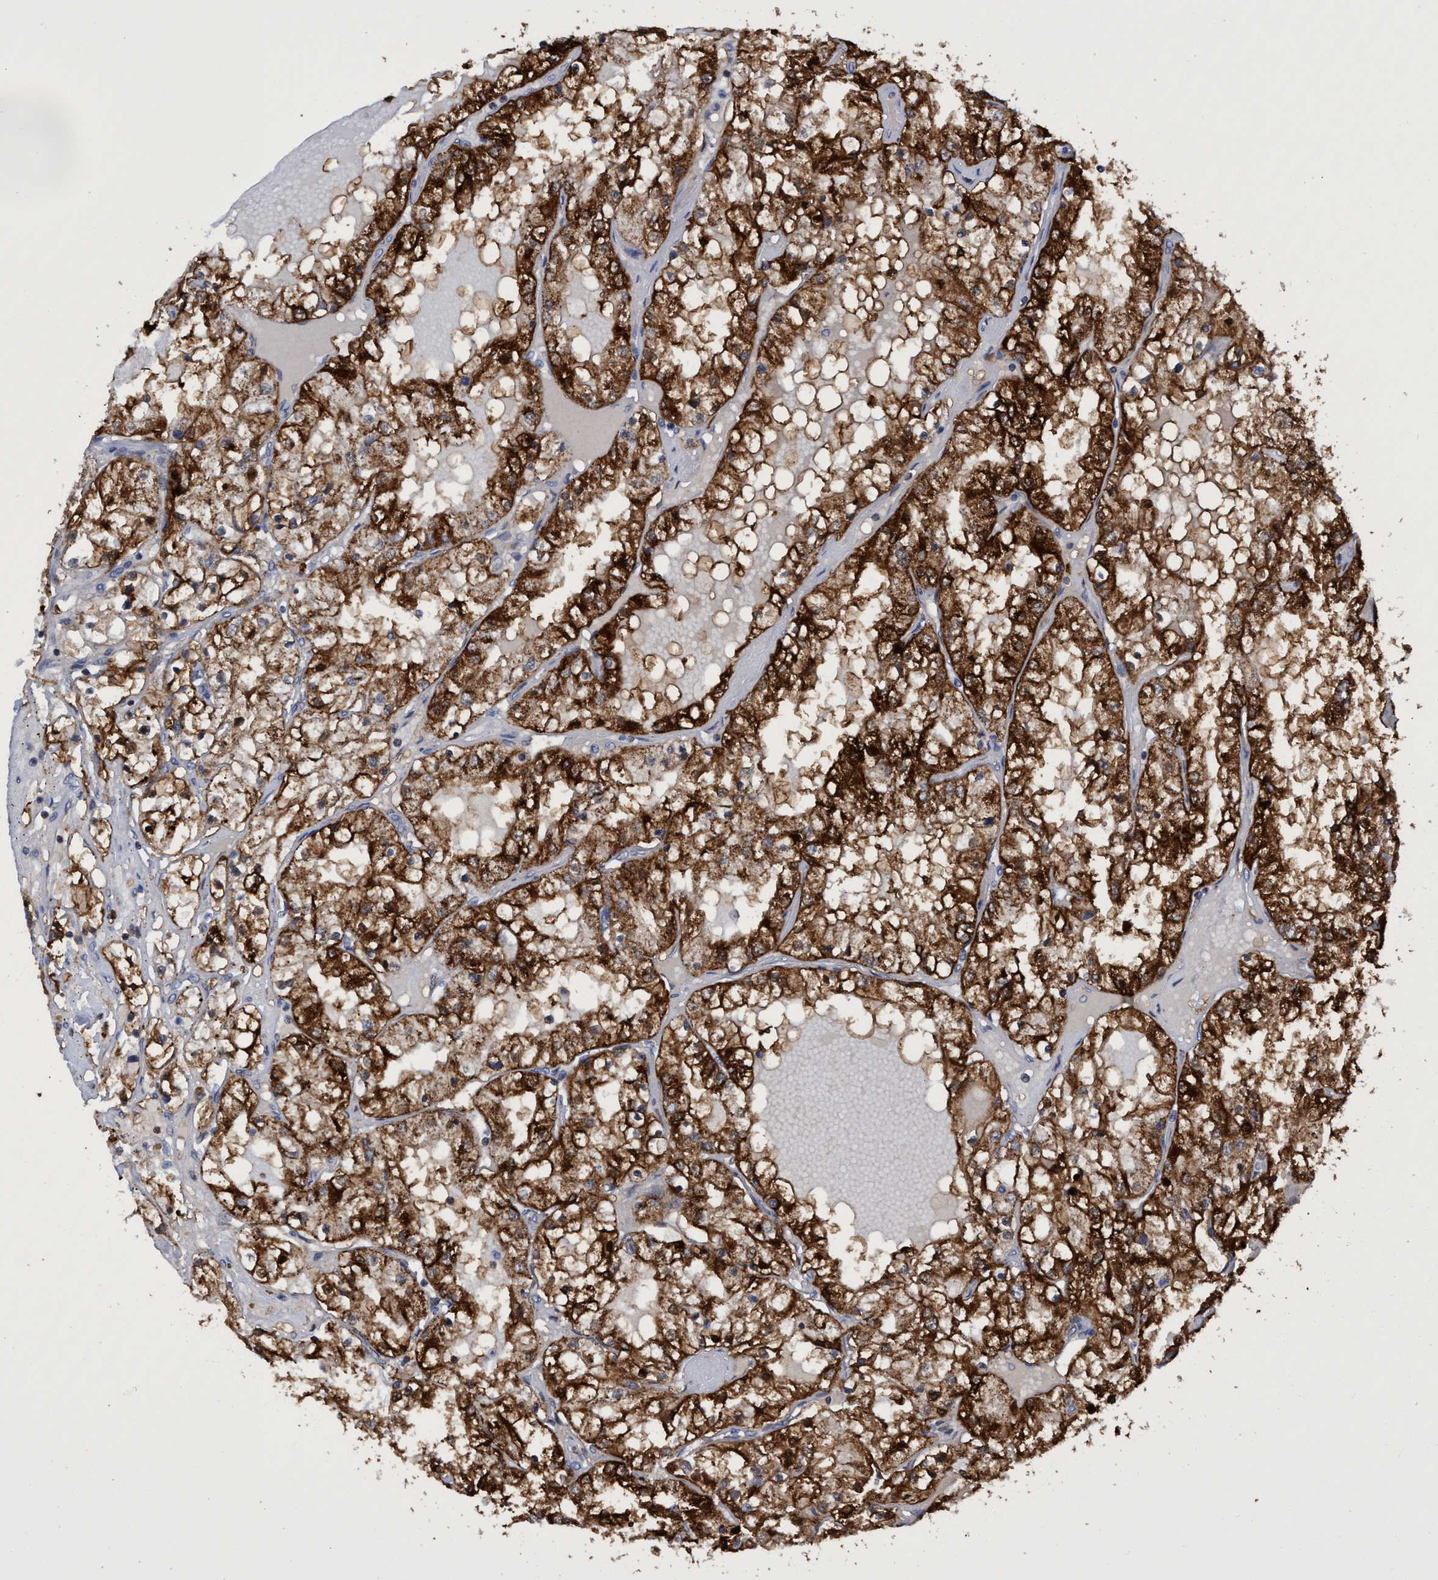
{"staining": {"intensity": "strong", "quantity": ">75%", "location": "cytoplasmic/membranous"}, "tissue": "renal cancer", "cell_type": "Tumor cells", "image_type": "cancer", "snomed": [{"axis": "morphology", "description": "Adenocarcinoma, NOS"}, {"axis": "topography", "description": "Kidney"}], "caption": "Strong cytoplasmic/membranous protein expression is present in about >75% of tumor cells in renal cancer (adenocarcinoma).", "gene": "CRYZ", "patient": {"sex": "male", "age": 68}}